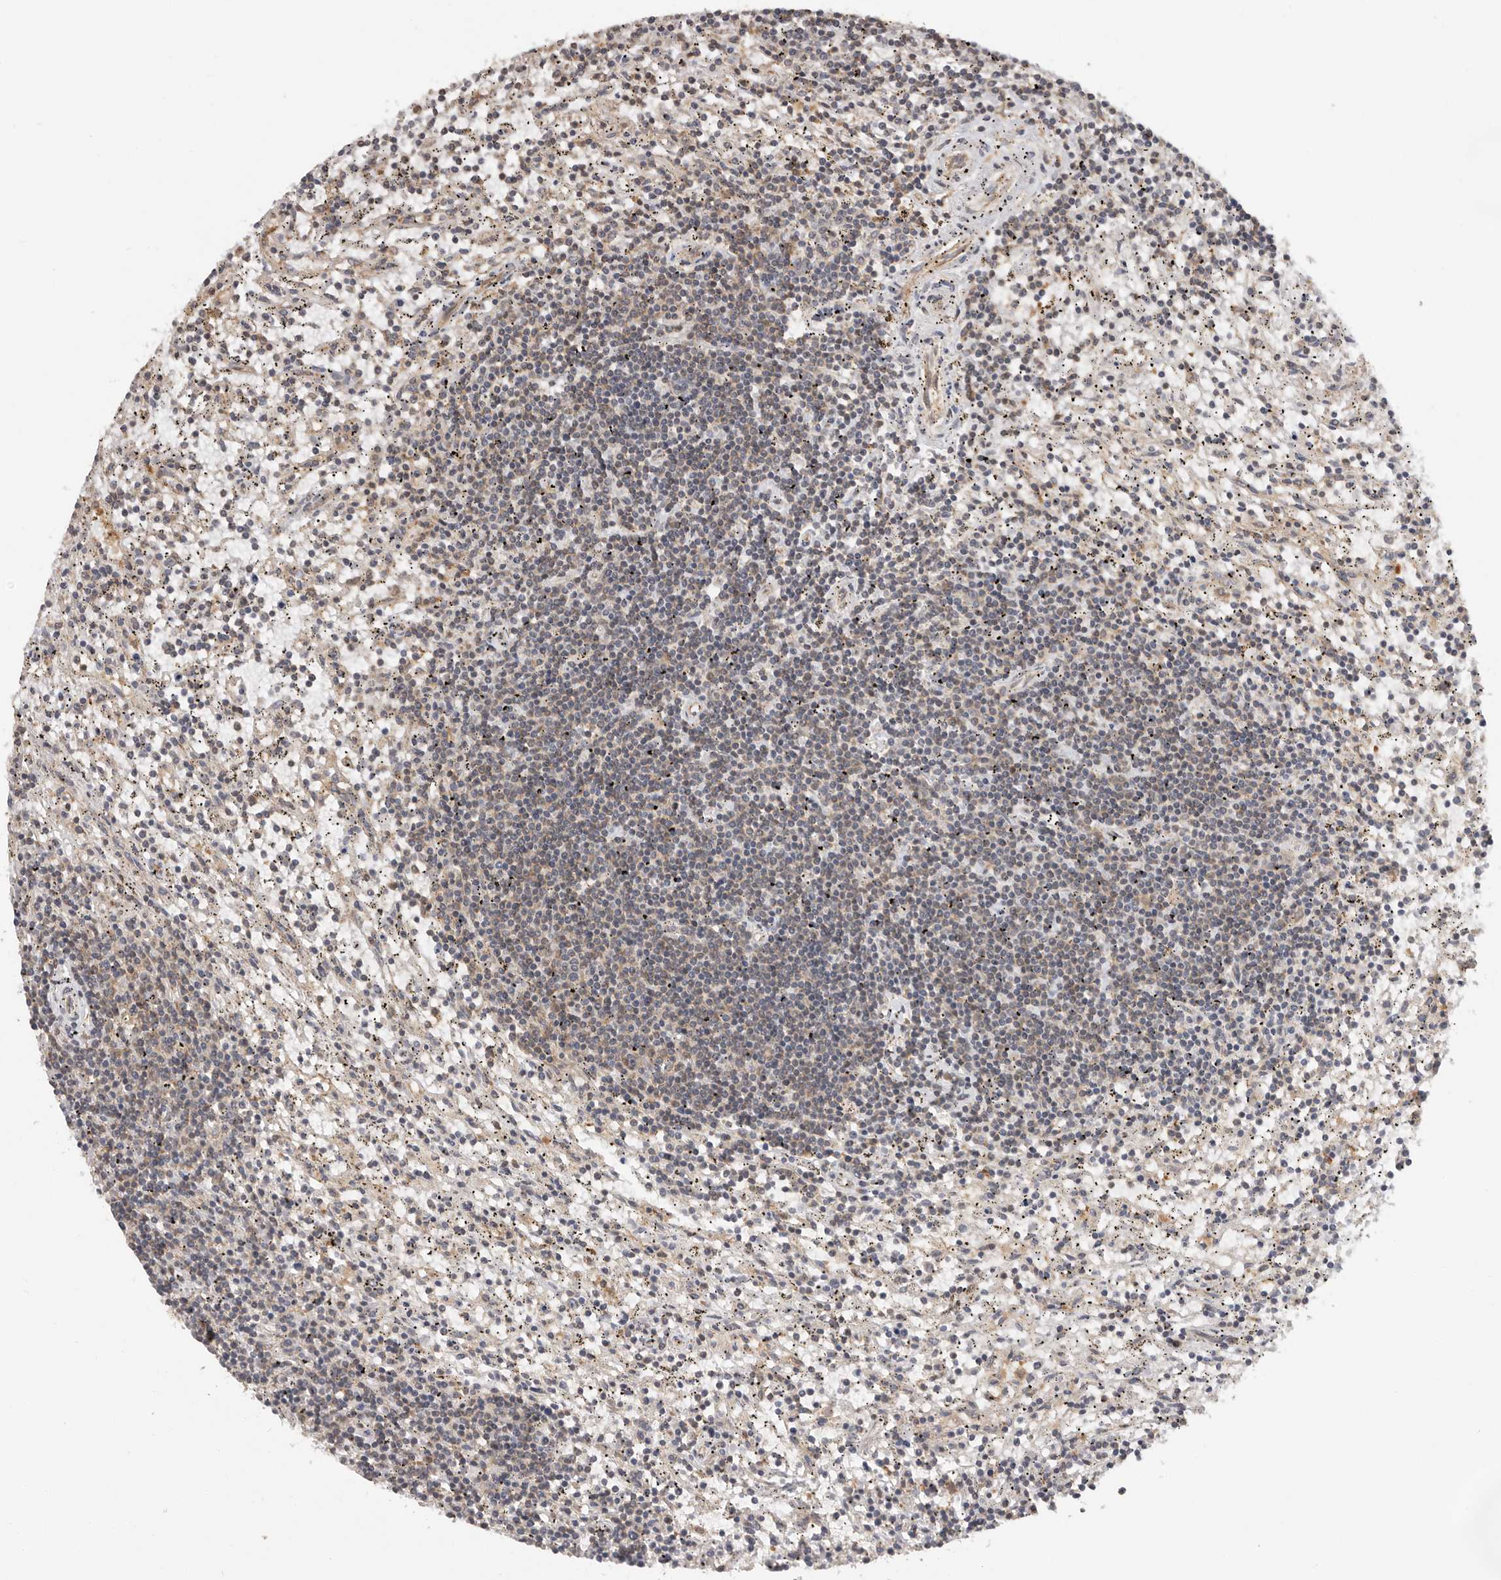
{"staining": {"intensity": "weak", "quantity": "<25%", "location": "cytoplasmic/membranous"}, "tissue": "lymphoma", "cell_type": "Tumor cells", "image_type": "cancer", "snomed": [{"axis": "morphology", "description": "Malignant lymphoma, non-Hodgkin's type, Low grade"}, {"axis": "topography", "description": "Spleen"}], "caption": "Immunohistochemistry (IHC) histopathology image of low-grade malignant lymphoma, non-Hodgkin's type stained for a protein (brown), which shows no expression in tumor cells. (DAB IHC visualized using brightfield microscopy, high magnification).", "gene": "PPP1R42", "patient": {"sex": "male", "age": 76}}